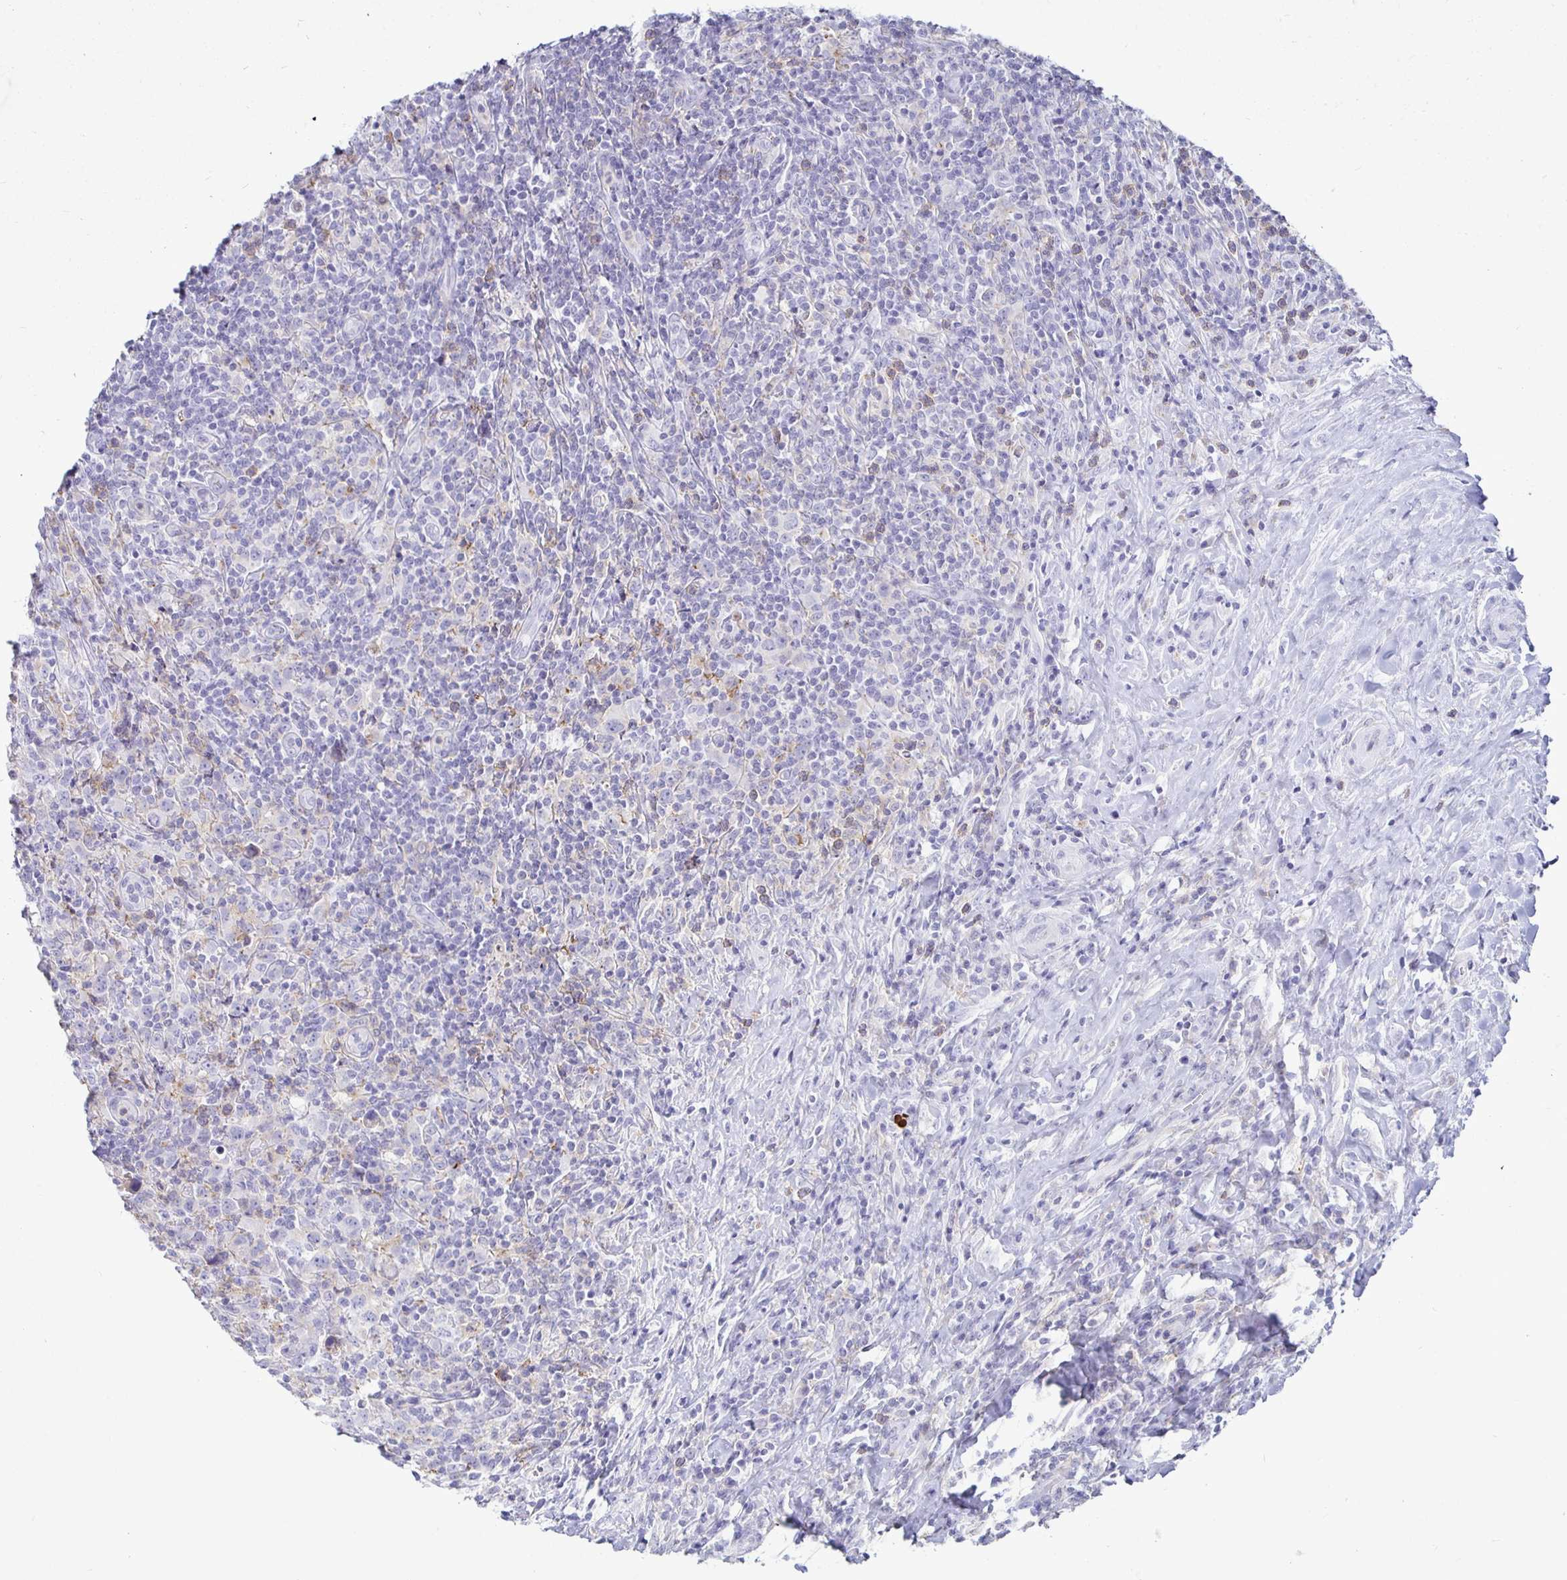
{"staining": {"intensity": "negative", "quantity": "none", "location": "none"}, "tissue": "lymphoma", "cell_type": "Tumor cells", "image_type": "cancer", "snomed": [{"axis": "morphology", "description": "Hodgkin's disease, NOS"}, {"axis": "topography", "description": "Lymph node"}], "caption": "Lymphoma was stained to show a protein in brown. There is no significant staining in tumor cells.", "gene": "SIRPA", "patient": {"sex": "female", "age": 18}}